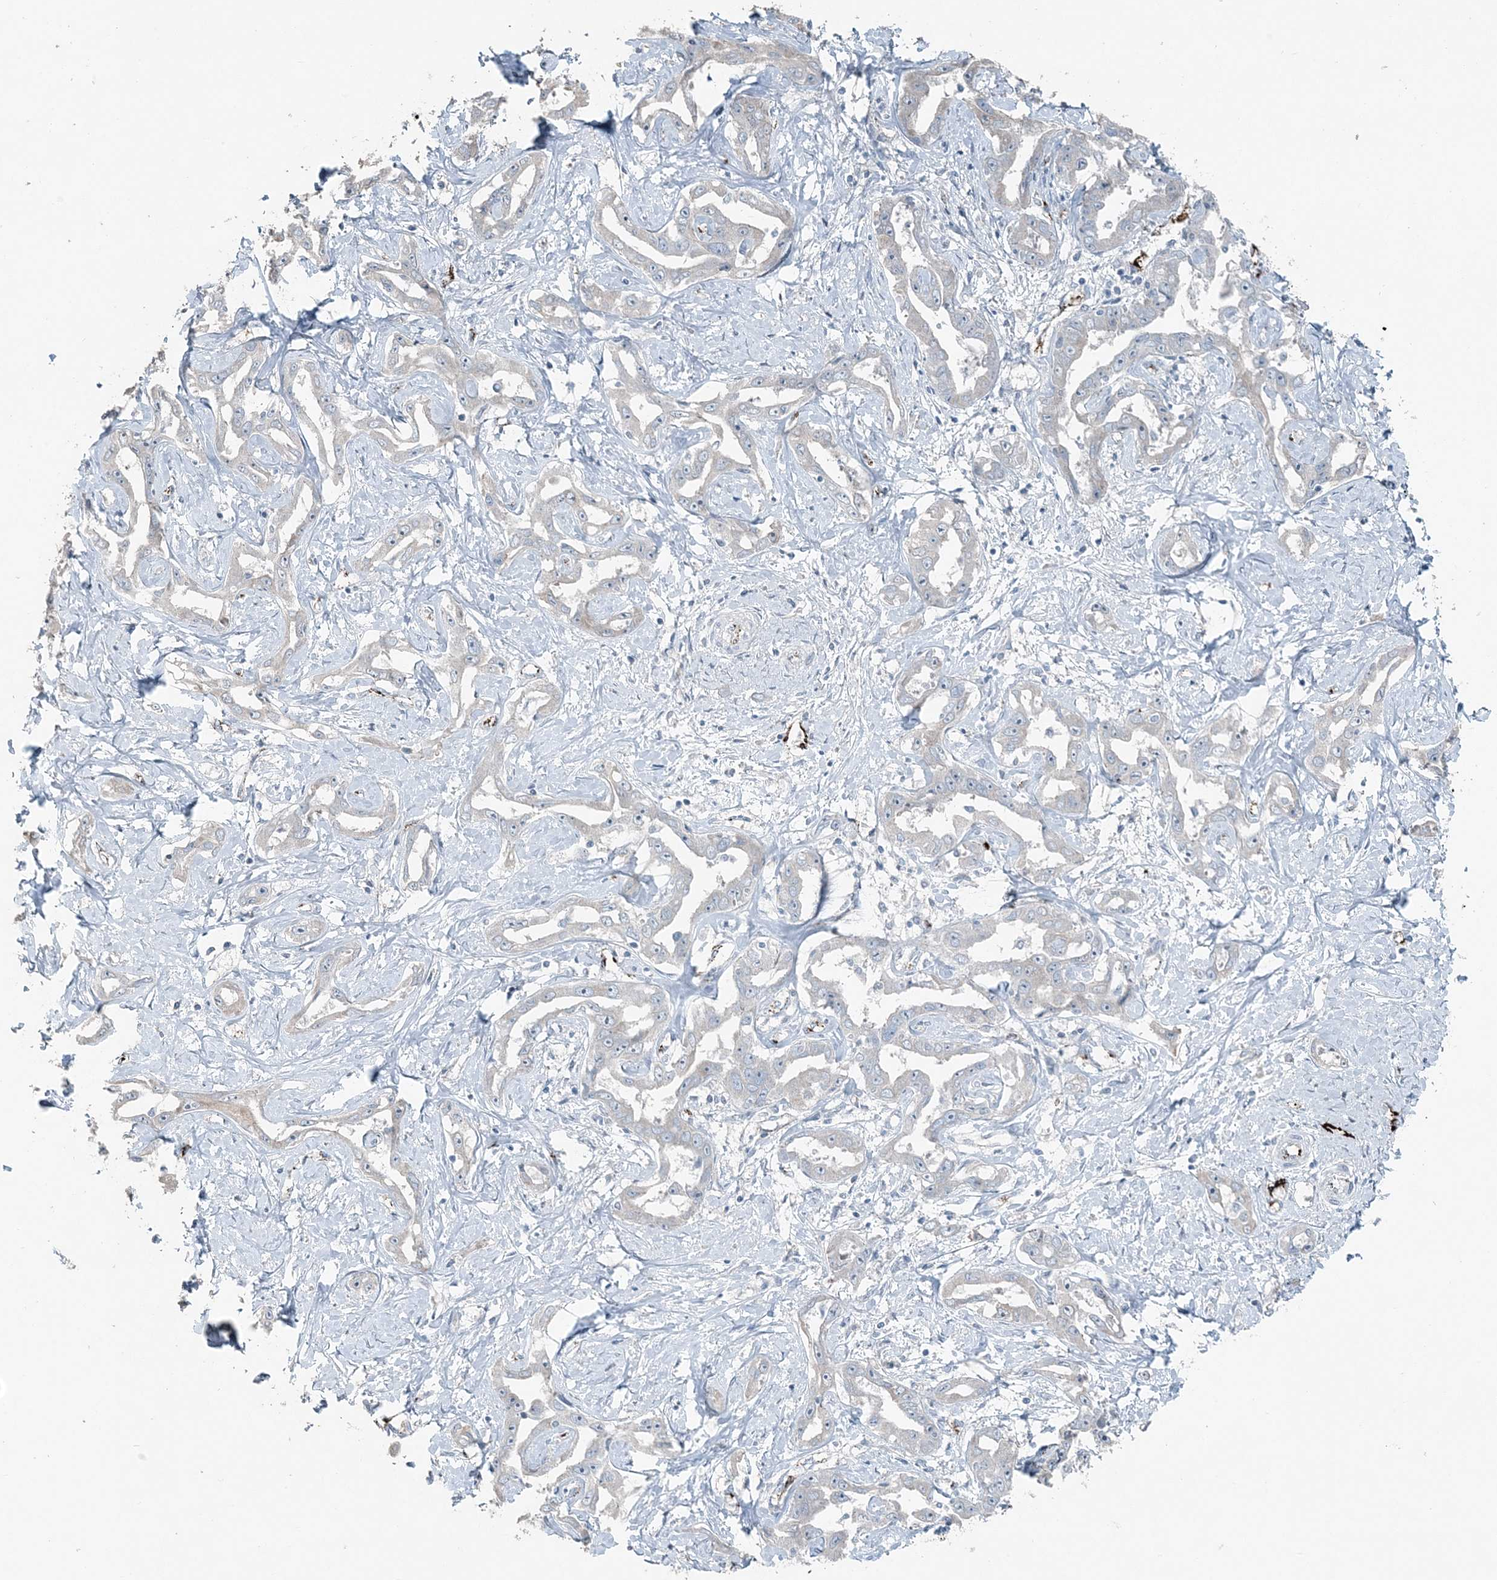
{"staining": {"intensity": "negative", "quantity": "none", "location": "none"}, "tissue": "liver cancer", "cell_type": "Tumor cells", "image_type": "cancer", "snomed": [{"axis": "morphology", "description": "Cholangiocarcinoma"}, {"axis": "topography", "description": "Liver"}], "caption": "This image is of liver cholangiocarcinoma stained with immunohistochemistry (IHC) to label a protein in brown with the nuclei are counter-stained blue. There is no expression in tumor cells.", "gene": "ELOVL7", "patient": {"sex": "male", "age": 59}}